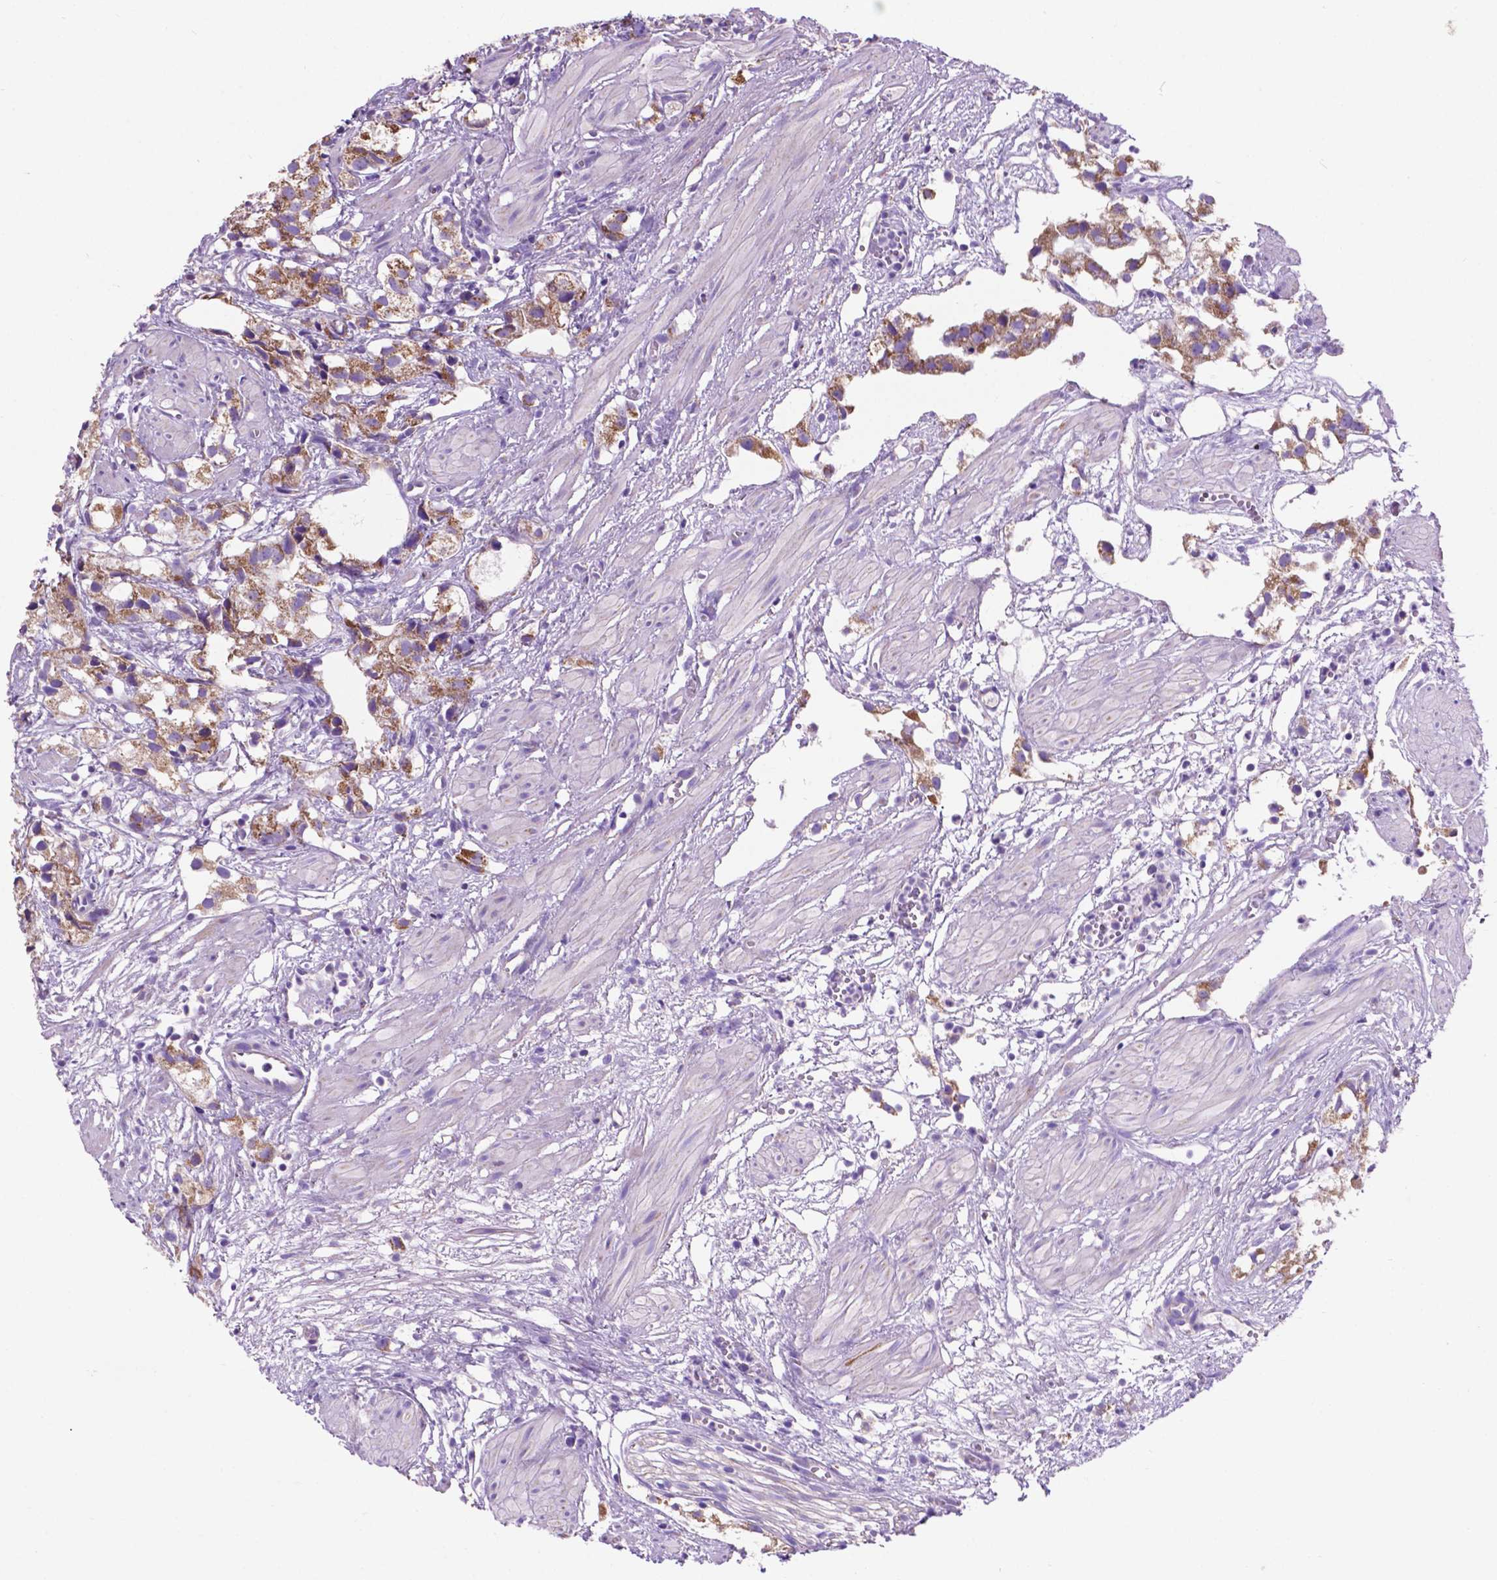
{"staining": {"intensity": "moderate", "quantity": ">75%", "location": "cytoplasmic/membranous"}, "tissue": "prostate cancer", "cell_type": "Tumor cells", "image_type": "cancer", "snomed": [{"axis": "morphology", "description": "Adenocarcinoma, High grade"}, {"axis": "topography", "description": "Prostate"}], "caption": "The image demonstrates immunohistochemical staining of prostate cancer. There is moderate cytoplasmic/membranous positivity is present in about >75% of tumor cells. (DAB IHC with brightfield microscopy, high magnification).", "gene": "TMEM121B", "patient": {"sex": "male", "age": 68}}